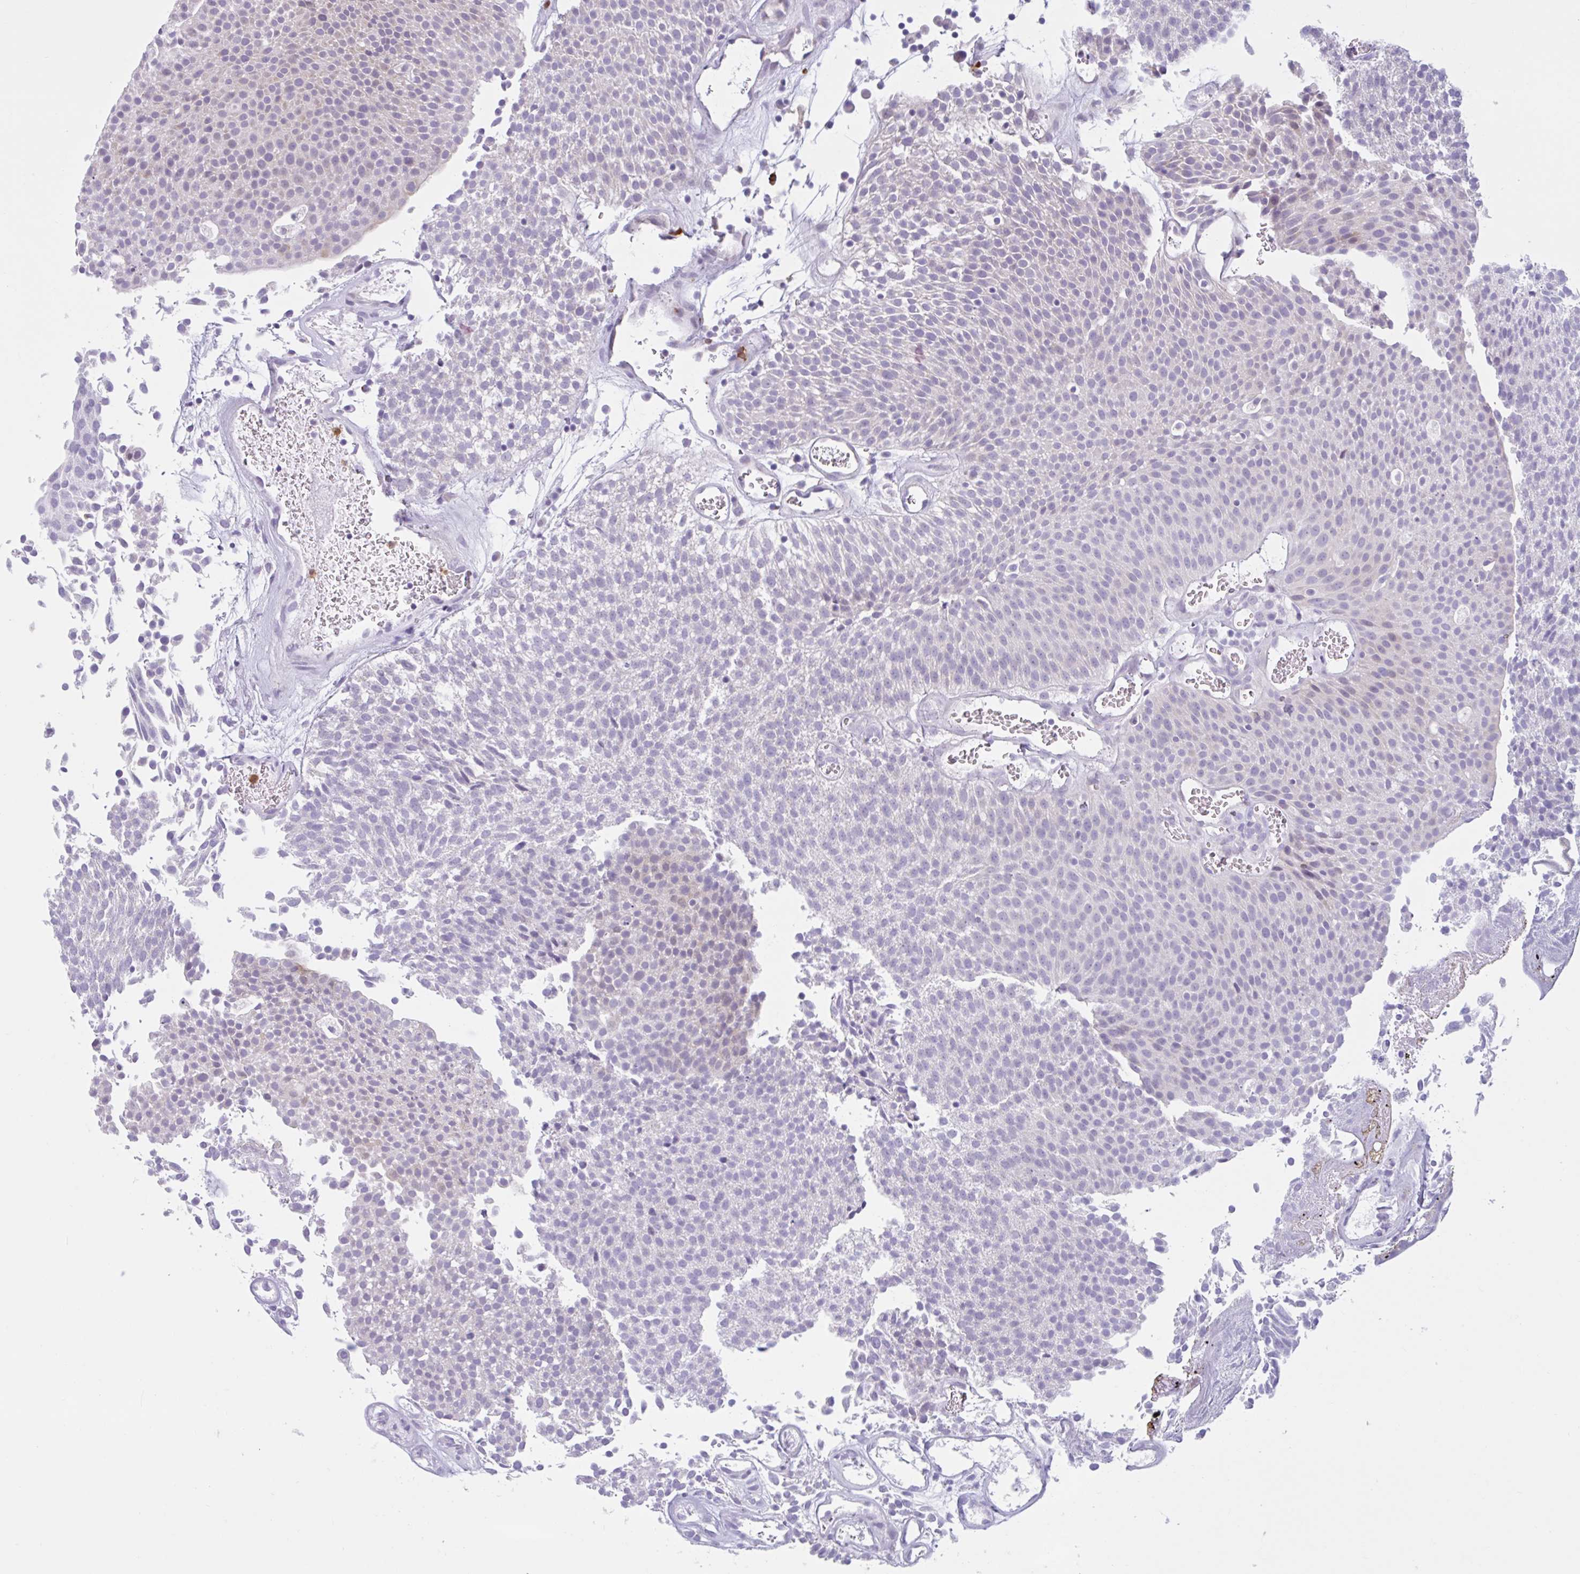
{"staining": {"intensity": "negative", "quantity": "none", "location": "none"}, "tissue": "urothelial cancer", "cell_type": "Tumor cells", "image_type": "cancer", "snomed": [{"axis": "morphology", "description": "Urothelial carcinoma, Low grade"}, {"axis": "topography", "description": "Urinary bladder"}], "caption": "High magnification brightfield microscopy of urothelial cancer stained with DAB (3,3'-diaminobenzidine) (brown) and counterstained with hematoxylin (blue): tumor cells show no significant expression.", "gene": "CEP120", "patient": {"sex": "female", "age": 79}}